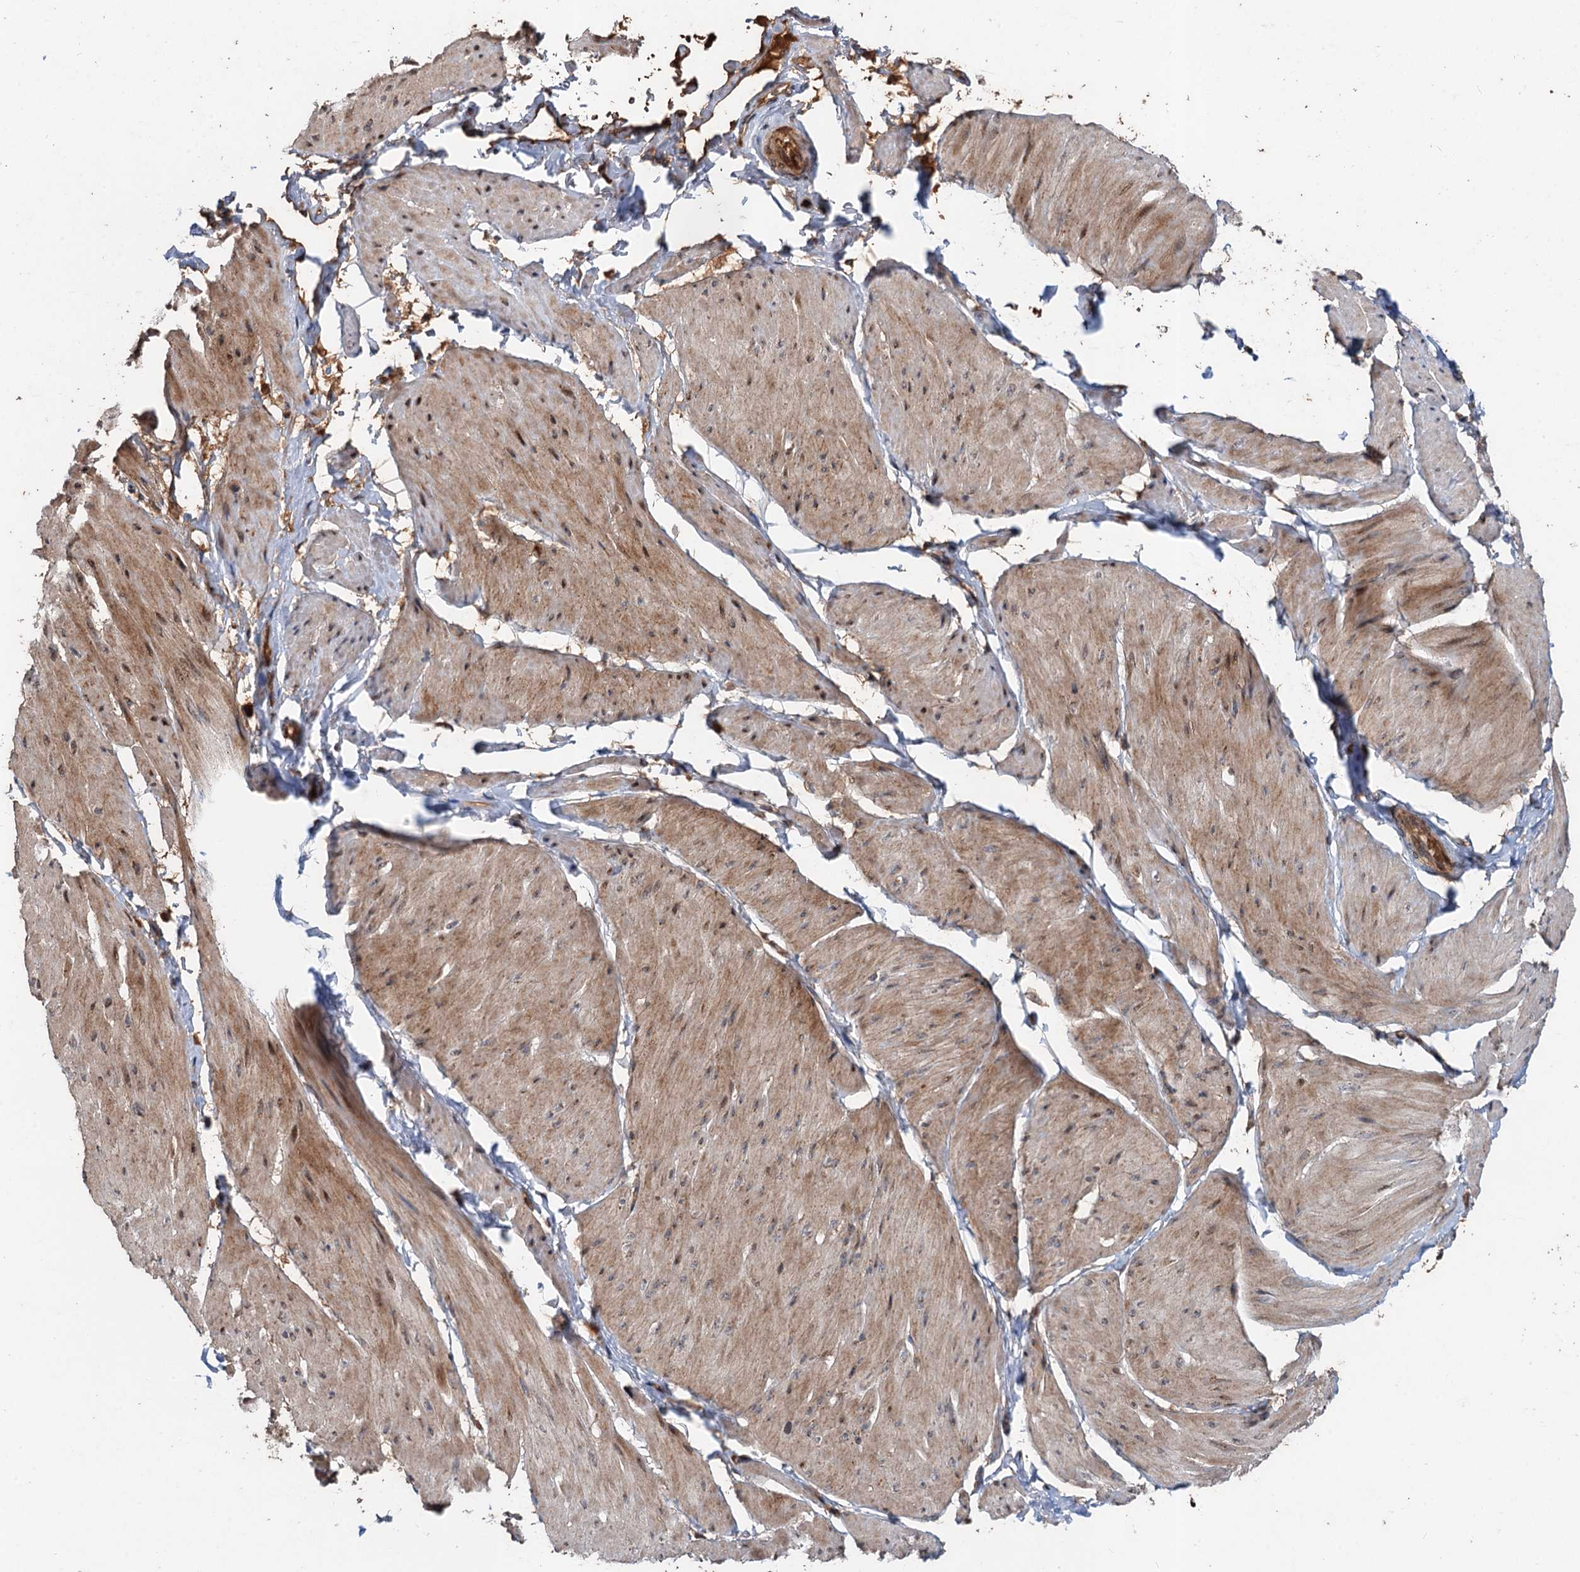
{"staining": {"intensity": "moderate", "quantity": ">75%", "location": "cytoplasmic/membranous,nuclear"}, "tissue": "smooth muscle", "cell_type": "Smooth muscle cells", "image_type": "normal", "snomed": [{"axis": "morphology", "description": "Urothelial carcinoma, High grade"}, {"axis": "topography", "description": "Urinary bladder"}], "caption": "A micrograph showing moderate cytoplasmic/membranous,nuclear positivity in about >75% of smooth muscle cells in benign smooth muscle, as visualized by brown immunohistochemical staining.", "gene": "DEXI", "patient": {"sex": "male", "age": 46}}